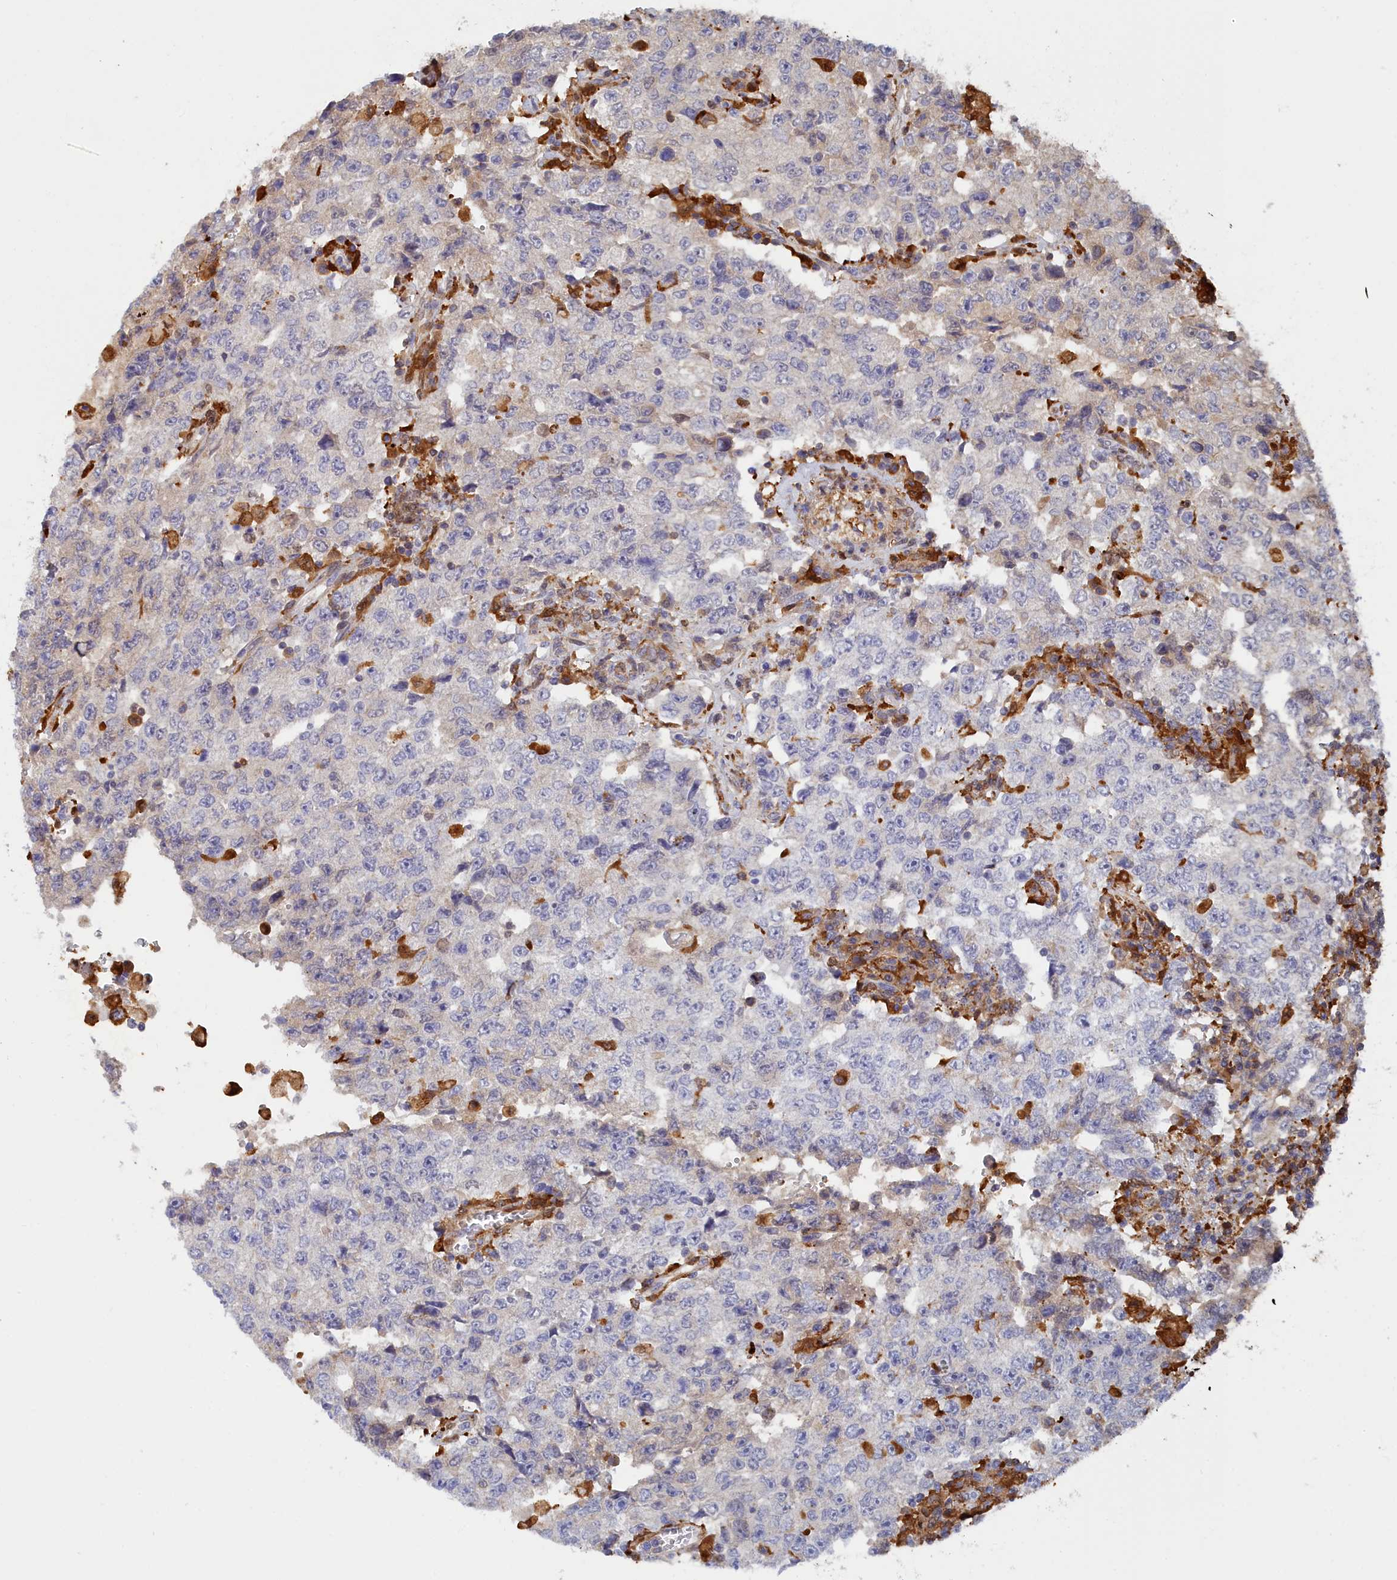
{"staining": {"intensity": "negative", "quantity": "none", "location": "none"}, "tissue": "testis cancer", "cell_type": "Tumor cells", "image_type": "cancer", "snomed": [{"axis": "morphology", "description": "Carcinoma, Embryonal, NOS"}, {"axis": "topography", "description": "Testis"}], "caption": "Immunohistochemical staining of human embryonal carcinoma (testis) shows no significant positivity in tumor cells.", "gene": "SPATA5L1", "patient": {"sex": "male", "age": 26}}